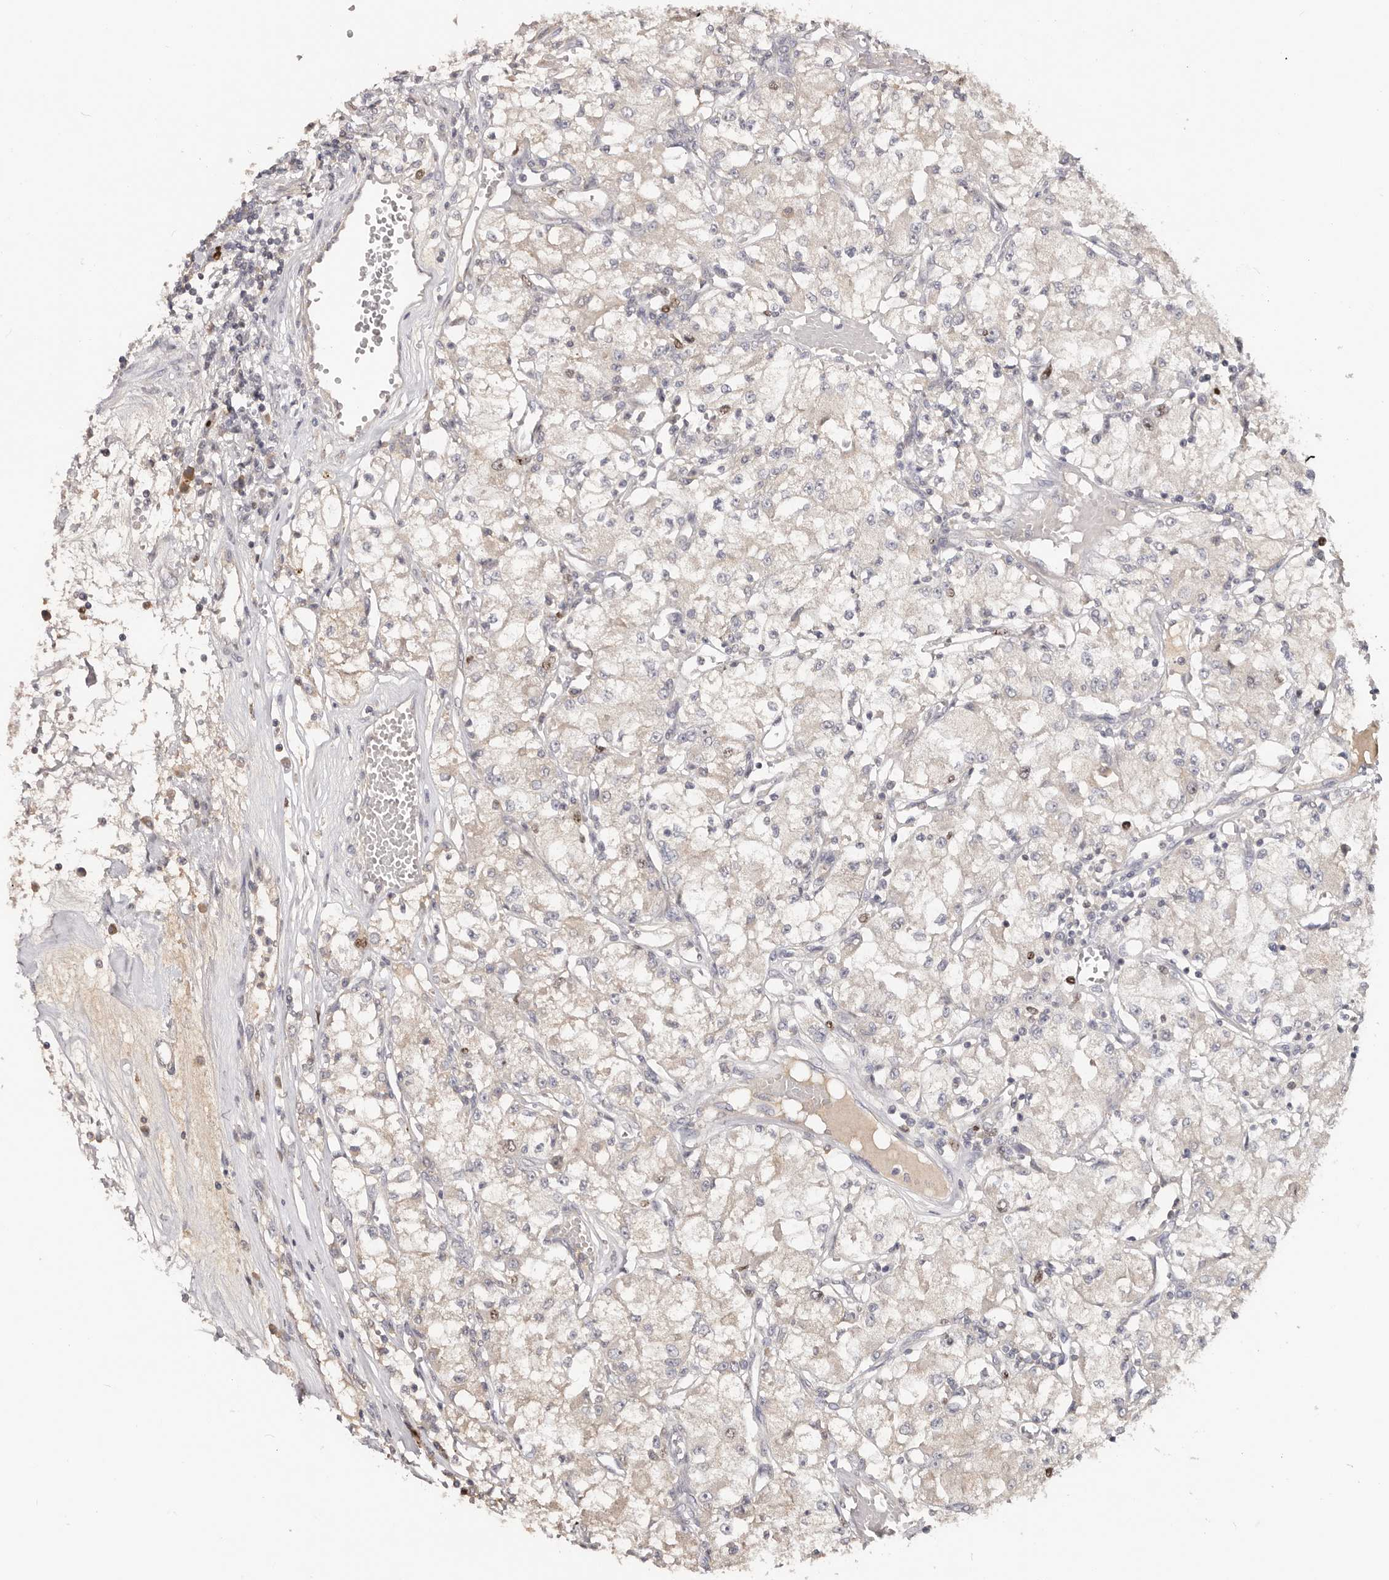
{"staining": {"intensity": "negative", "quantity": "none", "location": "none"}, "tissue": "renal cancer", "cell_type": "Tumor cells", "image_type": "cancer", "snomed": [{"axis": "morphology", "description": "Adenocarcinoma, NOS"}, {"axis": "topography", "description": "Kidney"}], "caption": "The immunohistochemistry histopathology image has no significant positivity in tumor cells of renal cancer tissue.", "gene": "CCDC190", "patient": {"sex": "female", "age": 59}}